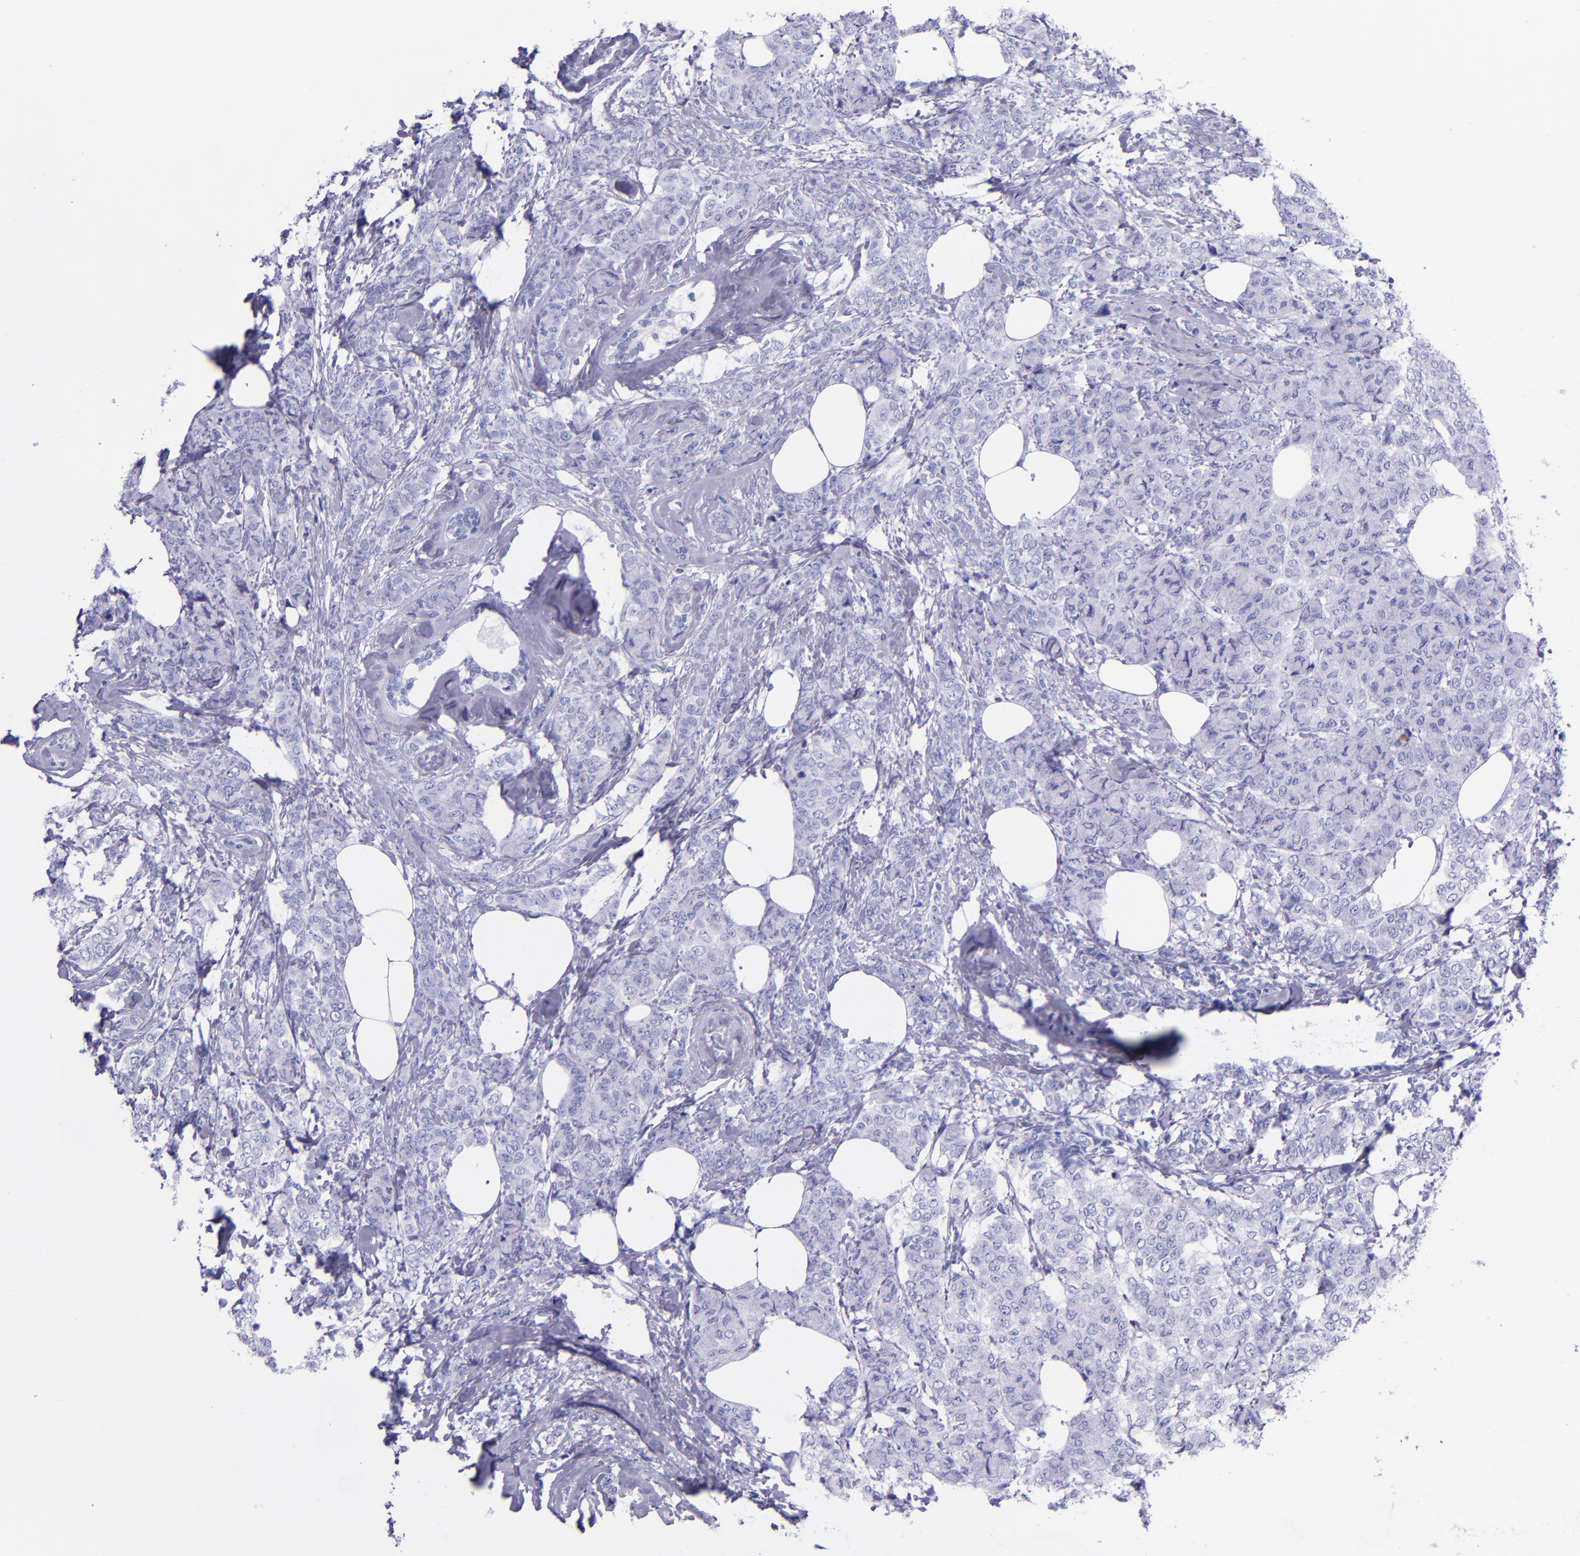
{"staining": {"intensity": "negative", "quantity": "none", "location": "none"}, "tissue": "breast cancer", "cell_type": "Tumor cells", "image_type": "cancer", "snomed": [{"axis": "morphology", "description": "Lobular carcinoma"}, {"axis": "topography", "description": "Breast"}], "caption": "This histopathology image is of breast lobular carcinoma stained with immunohistochemistry to label a protein in brown with the nuclei are counter-stained blue. There is no expression in tumor cells. (Brightfield microscopy of DAB immunohistochemistry at high magnification).", "gene": "MBP", "patient": {"sex": "female", "age": 60}}